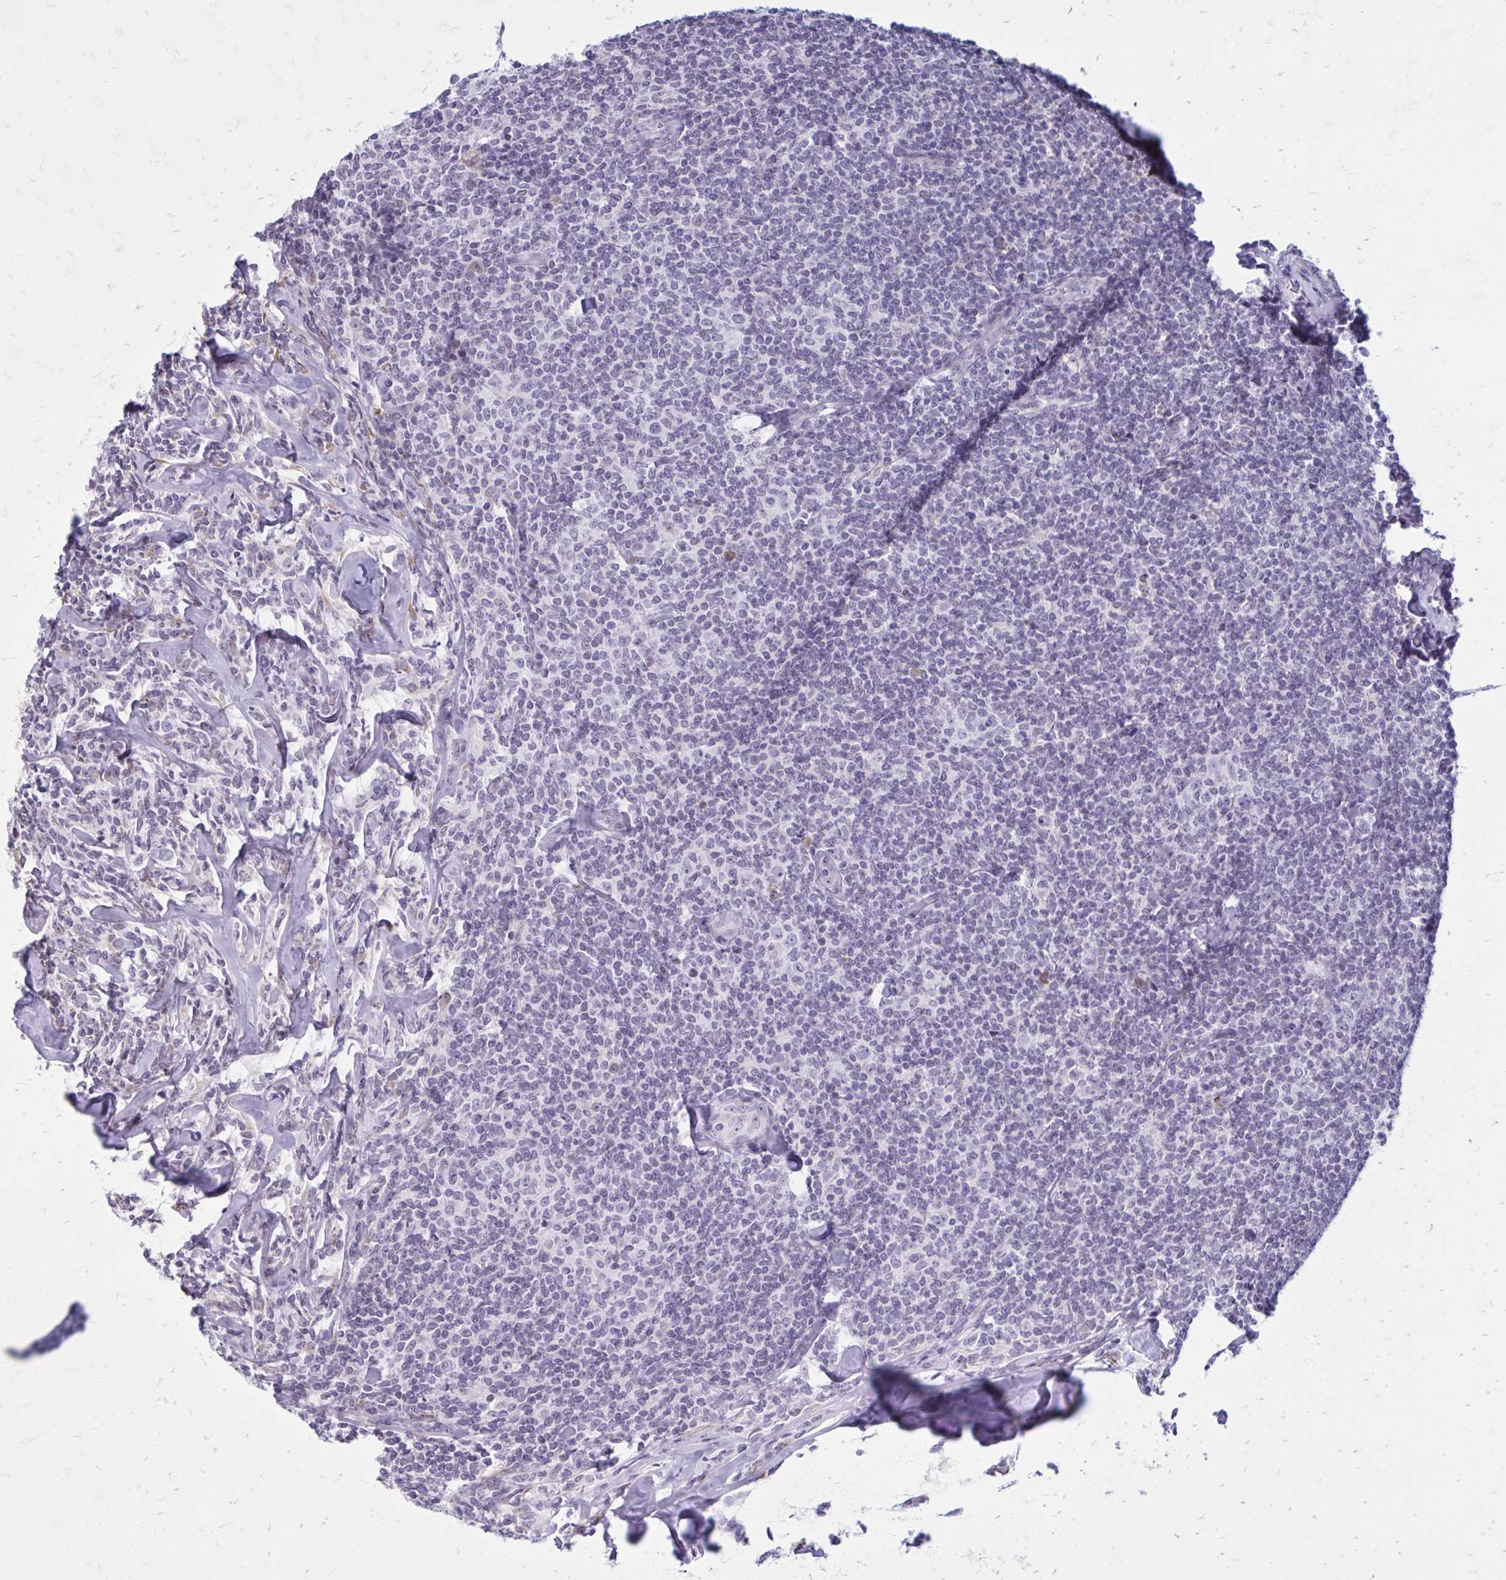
{"staining": {"intensity": "negative", "quantity": "none", "location": "none"}, "tissue": "lymphoma", "cell_type": "Tumor cells", "image_type": "cancer", "snomed": [{"axis": "morphology", "description": "Malignant lymphoma, non-Hodgkin's type, Low grade"}, {"axis": "topography", "description": "Lymph node"}], "caption": "The immunohistochemistry image has no significant expression in tumor cells of malignant lymphoma, non-Hodgkin's type (low-grade) tissue.", "gene": "PROSER1", "patient": {"sex": "female", "age": 56}}